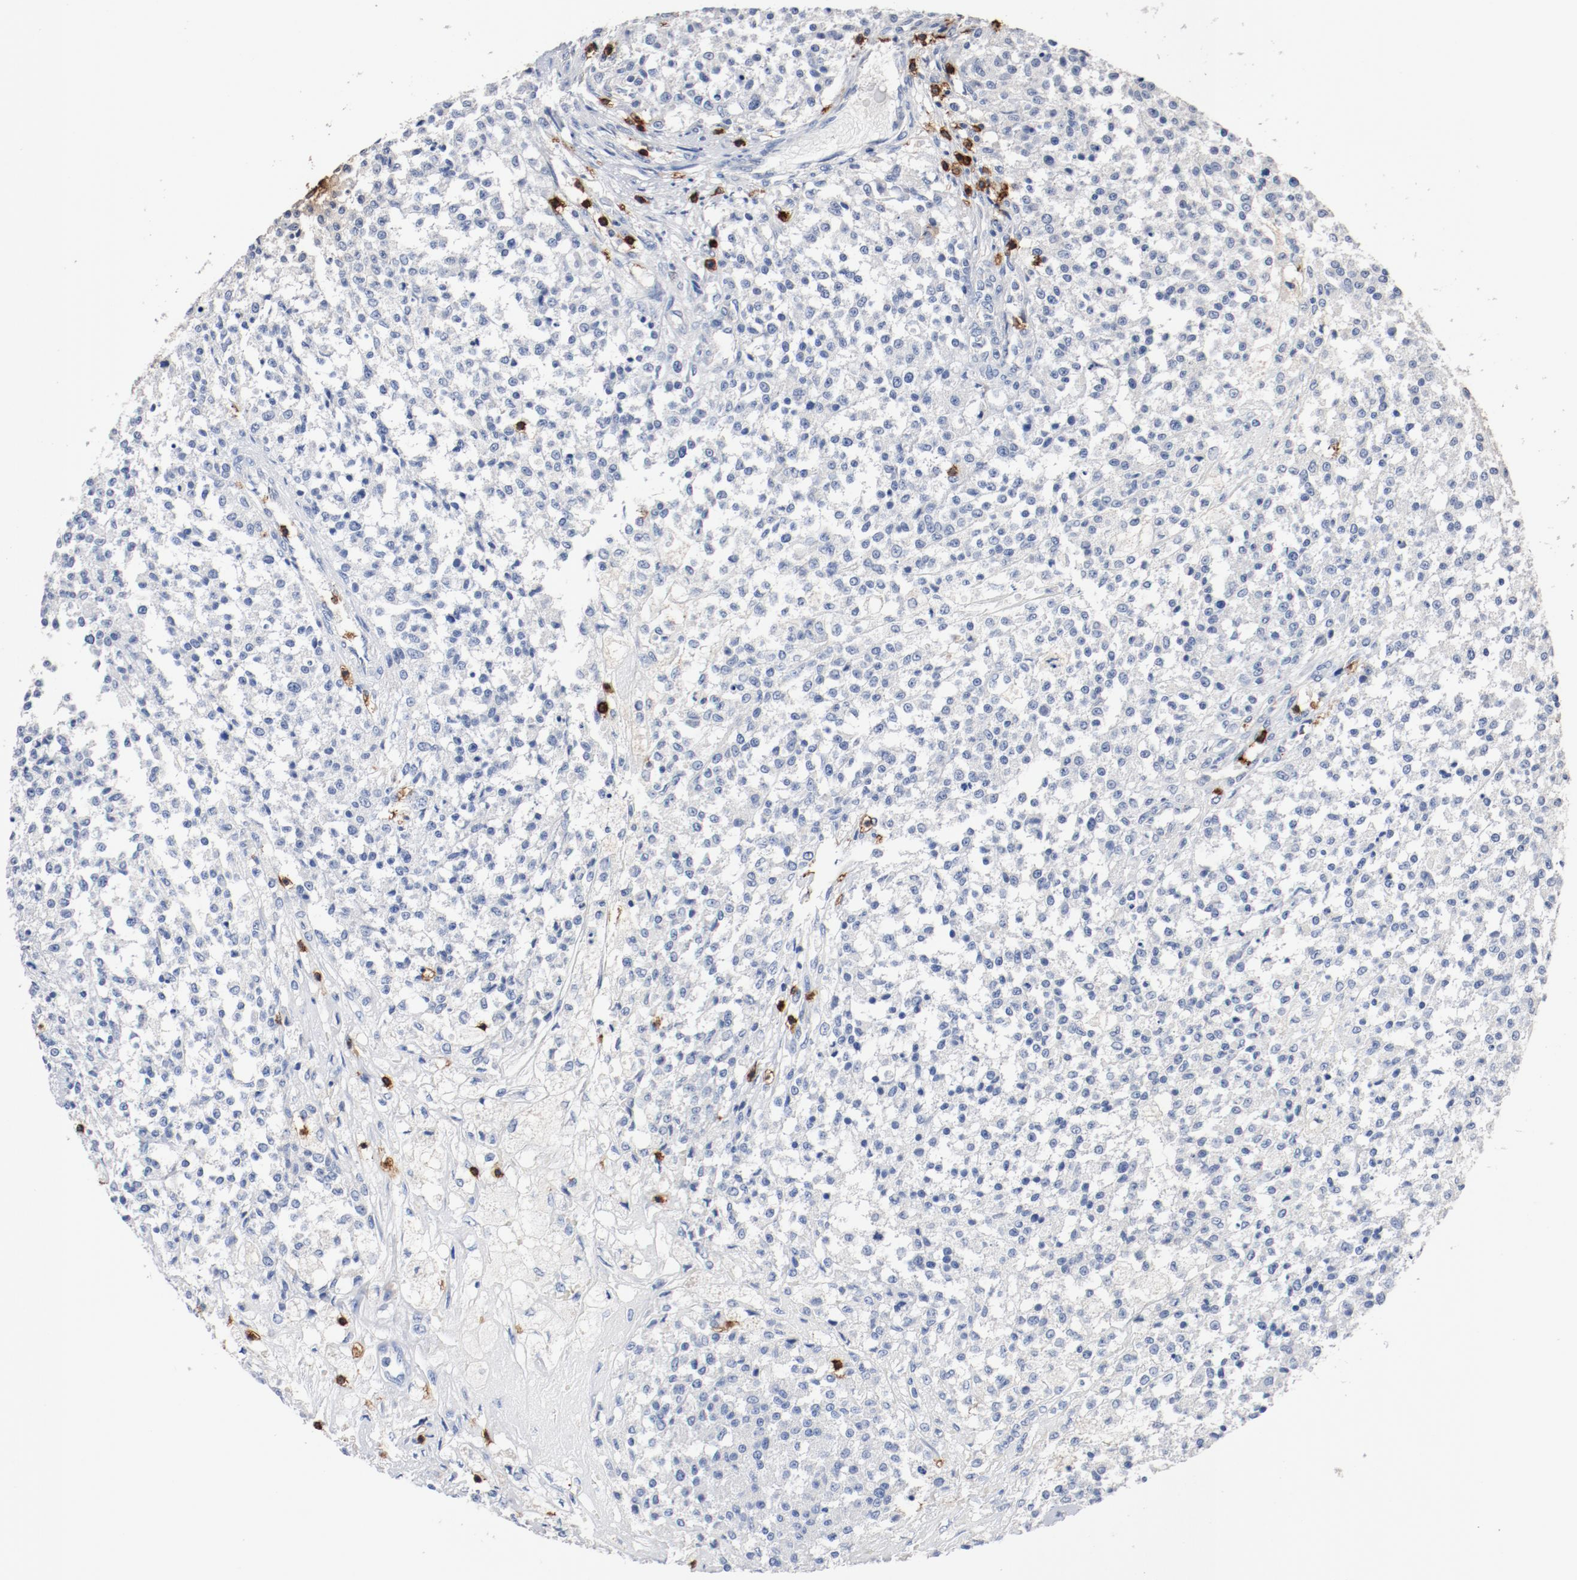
{"staining": {"intensity": "negative", "quantity": "none", "location": "none"}, "tissue": "testis cancer", "cell_type": "Tumor cells", "image_type": "cancer", "snomed": [{"axis": "morphology", "description": "Seminoma, NOS"}, {"axis": "topography", "description": "Testis"}], "caption": "A photomicrograph of human seminoma (testis) is negative for staining in tumor cells. The staining is performed using DAB brown chromogen with nuclei counter-stained in using hematoxylin.", "gene": "CD247", "patient": {"sex": "male", "age": 59}}